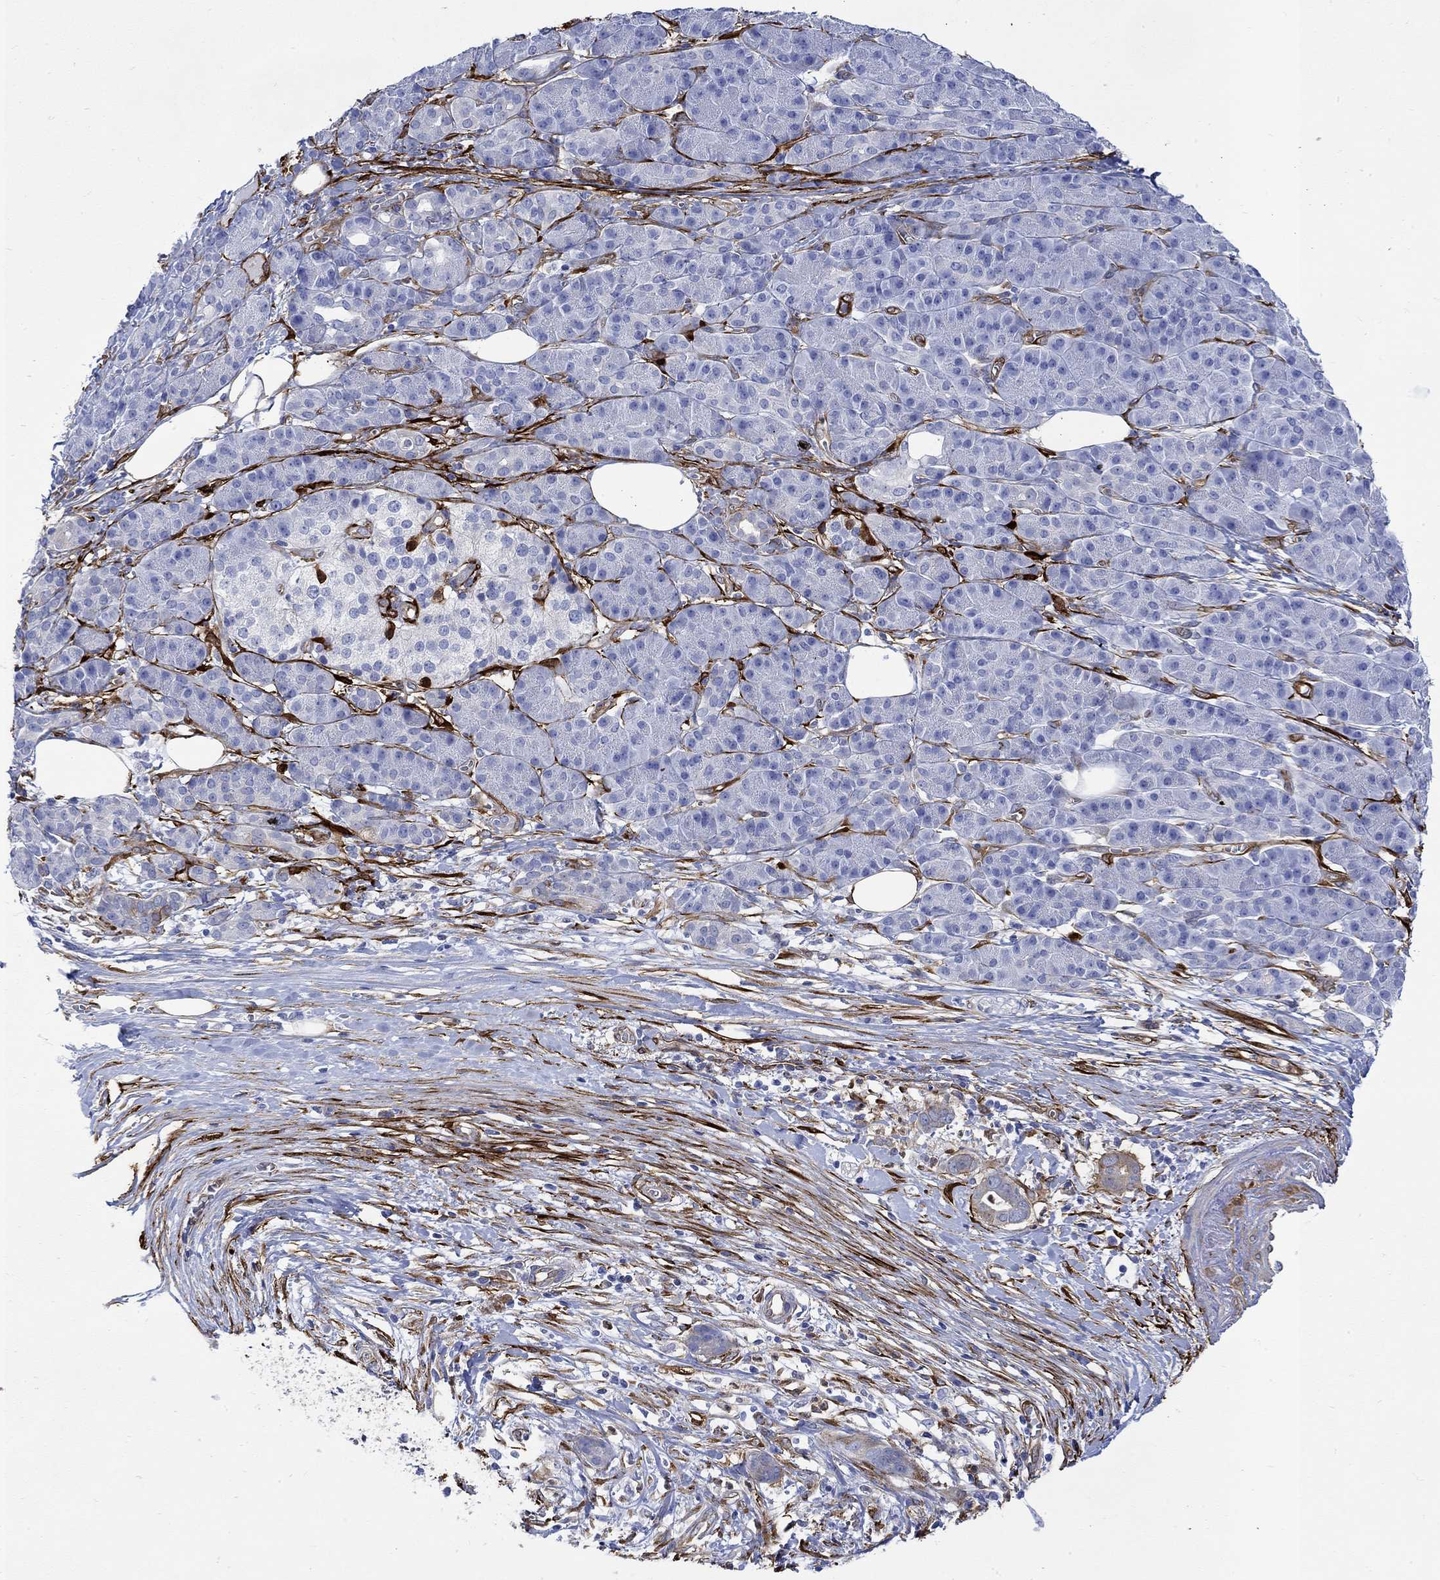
{"staining": {"intensity": "moderate", "quantity": "25%-75%", "location": "cytoplasmic/membranous"}, "tissue": "pancreatic cancer", "cell_type": "Tumor cells", "image_type": "cancer", "snomed": [{"axis": "morphology", "description": "Adenocarcinoma, NOS"}, {"axis": "topography", "description": "Pancreas"}], "caption": "A brown stain labels moderate cytoplasmic/membranous positivity of a protein in human pancreatic cancer (adenocarcinoma) tumor cells.", "gene": "TGM2", "patient": {"sex": "male", "age": 61}}